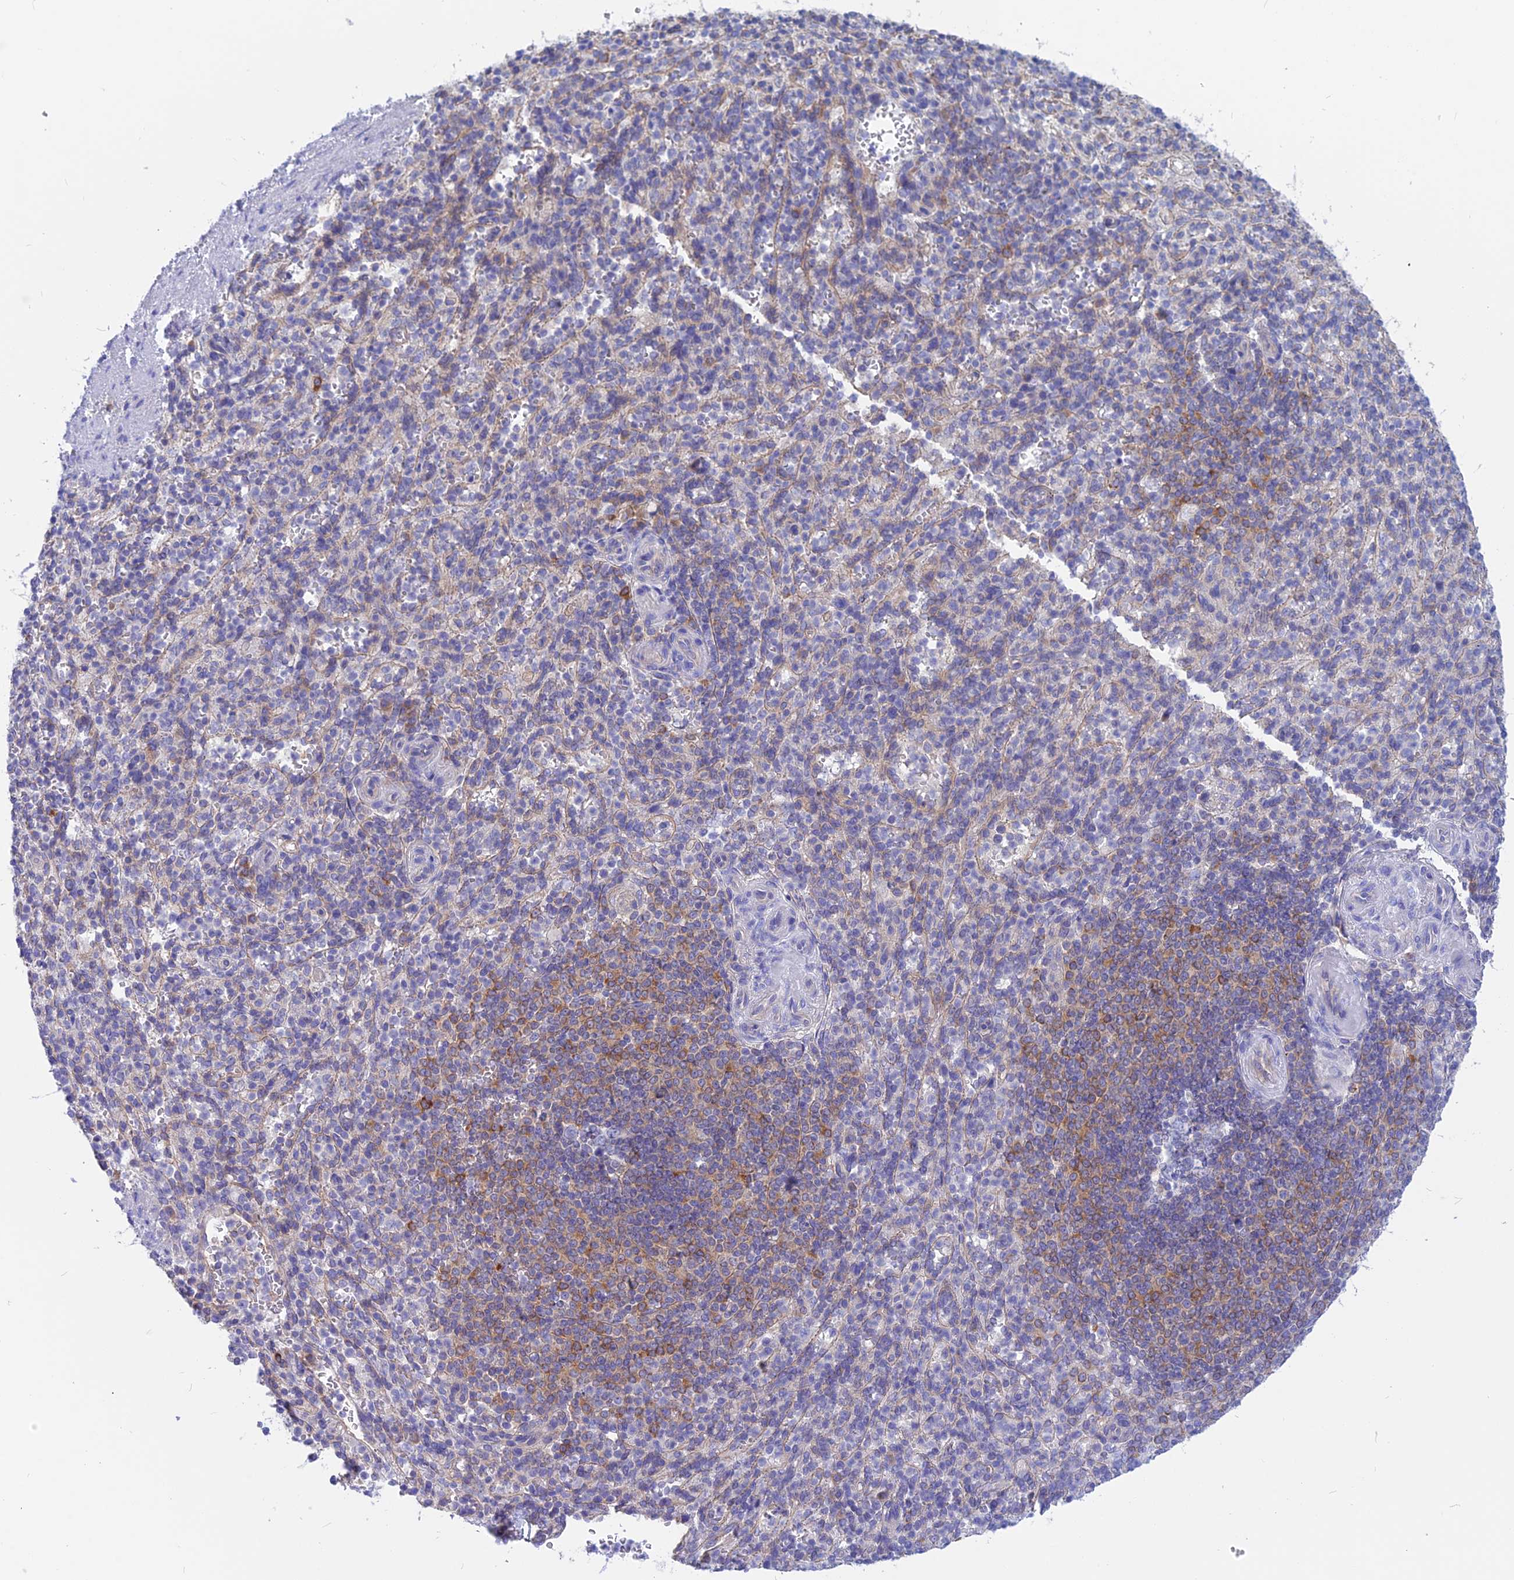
{"staining": {"intensity": "negative", "quantity": "none", "location": "none"}, "tissue": "spleen", "cell_type": "Cells in red pulp", "image_type": "normal", "snomed": [{"axis": "morphology", "description": "Normal tissue, NOS"}, {"axis": "topography", "description": "Spleen"}], "caption": "Immunohistochemical staining of benign human spleen exhibits no significant staining in cells in red pulp.", "gene": "LZTFL1", "patient": {"sex": "female", "age": 74}}